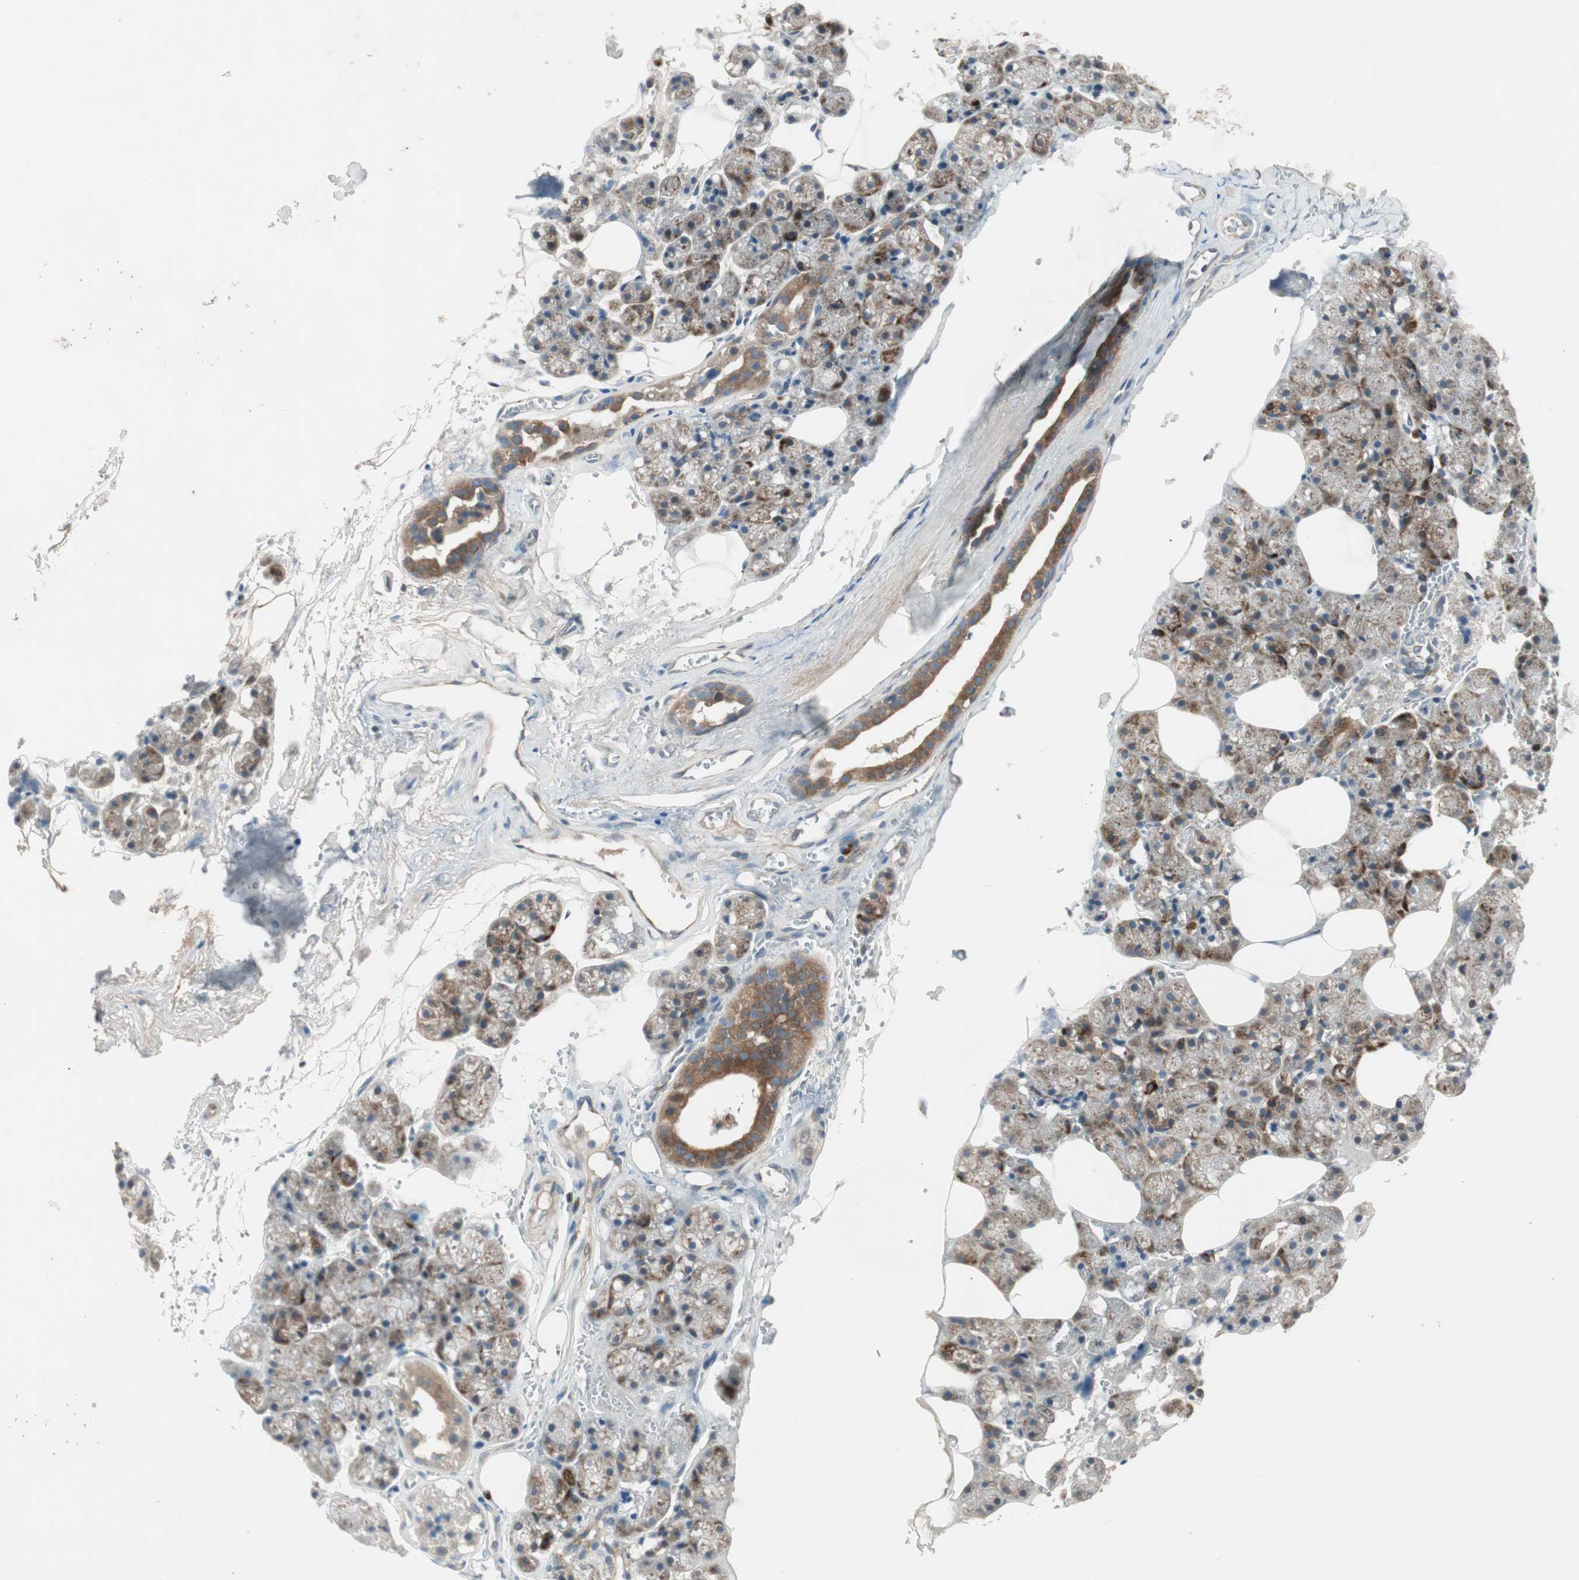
{"staining": {"intensity": "strong", "quantity": ">75%", "location": "cytoplasmic/membranous"}, "tissue": "salivary gland", "cell_type": "Glandular cells", "image_type": "normal", "snomed": [{"axis": "morphology", "description": "Normal tissue, NOS"}, {"axis": "topography", "description": "Salivary gland"}], "caption": "Glandular cells demonstrate high levels of strong cytoplasmic/membranous expression in about >75% of cells in unremarkable salivary gland.", "gene": "APOO", "patient": {"sex": "male", "age": 62}}